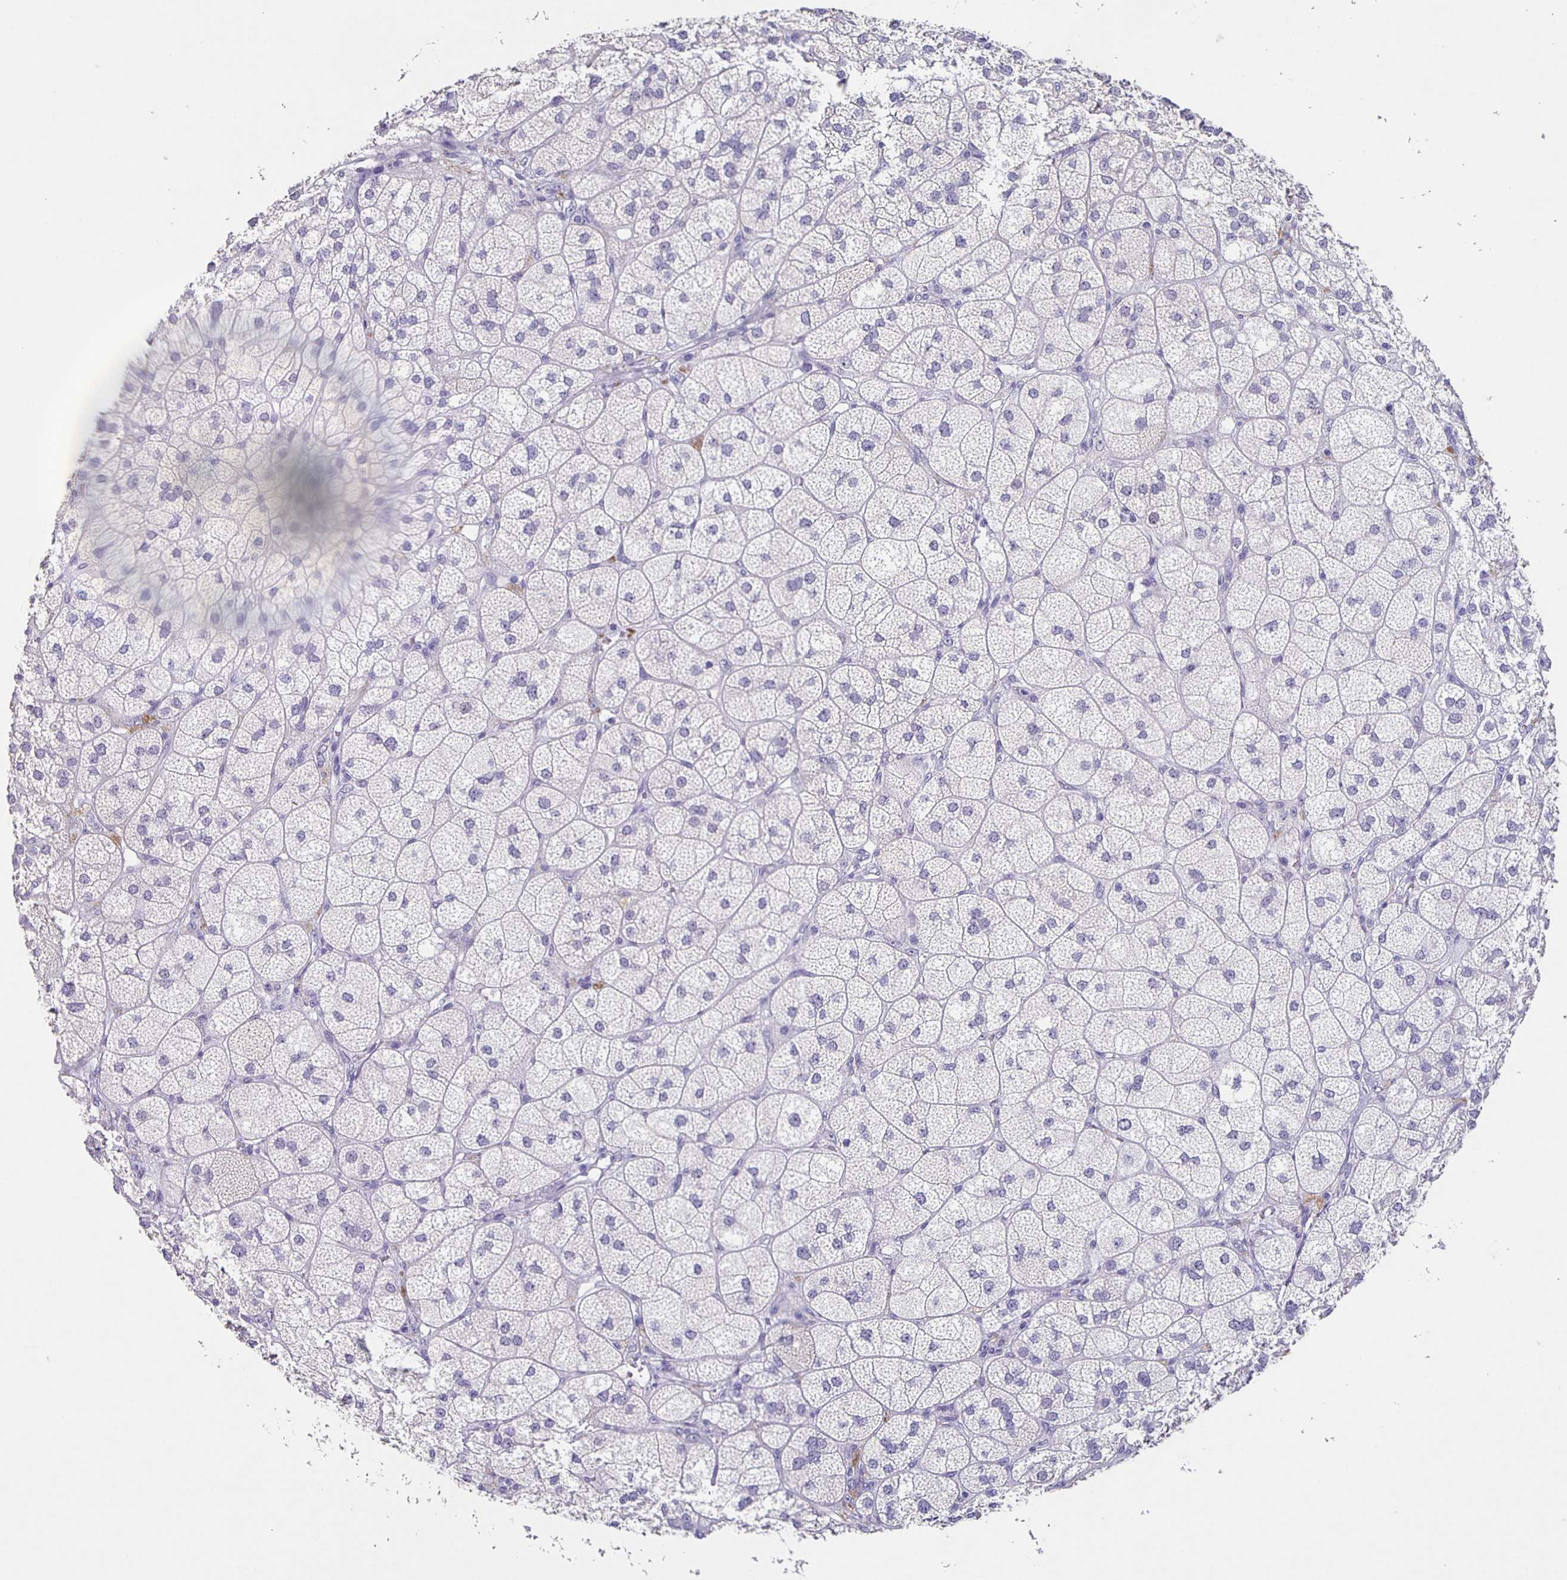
{"staining": {"intensity": "moderate", "quantity": "<25%", "location": "cytoplasmic/membranous,nuclear"}, "tissue": "adrenal gland", "cell_type": "Glandular cells", "image_type": "normal", "snomed": [{"axis": "morphology", "description": "Normal tissue, NOS"}, {"axis": "topography", "description": "Adrenal gland"}], "caption": "A brown stain labels moderate cytoplasmic/membranous,nuclear expression of a protein in glandular cells of normal adrenal gland. The staining was performed using DAB (3,3'-diaminobenzidine) to visualize the protein expression in brown, while the nuclei were stained in blue with hematoxylin (Magnification: 20x).", "gene": "CARNS1", "patient": {"sex": "female", "age": 60}}